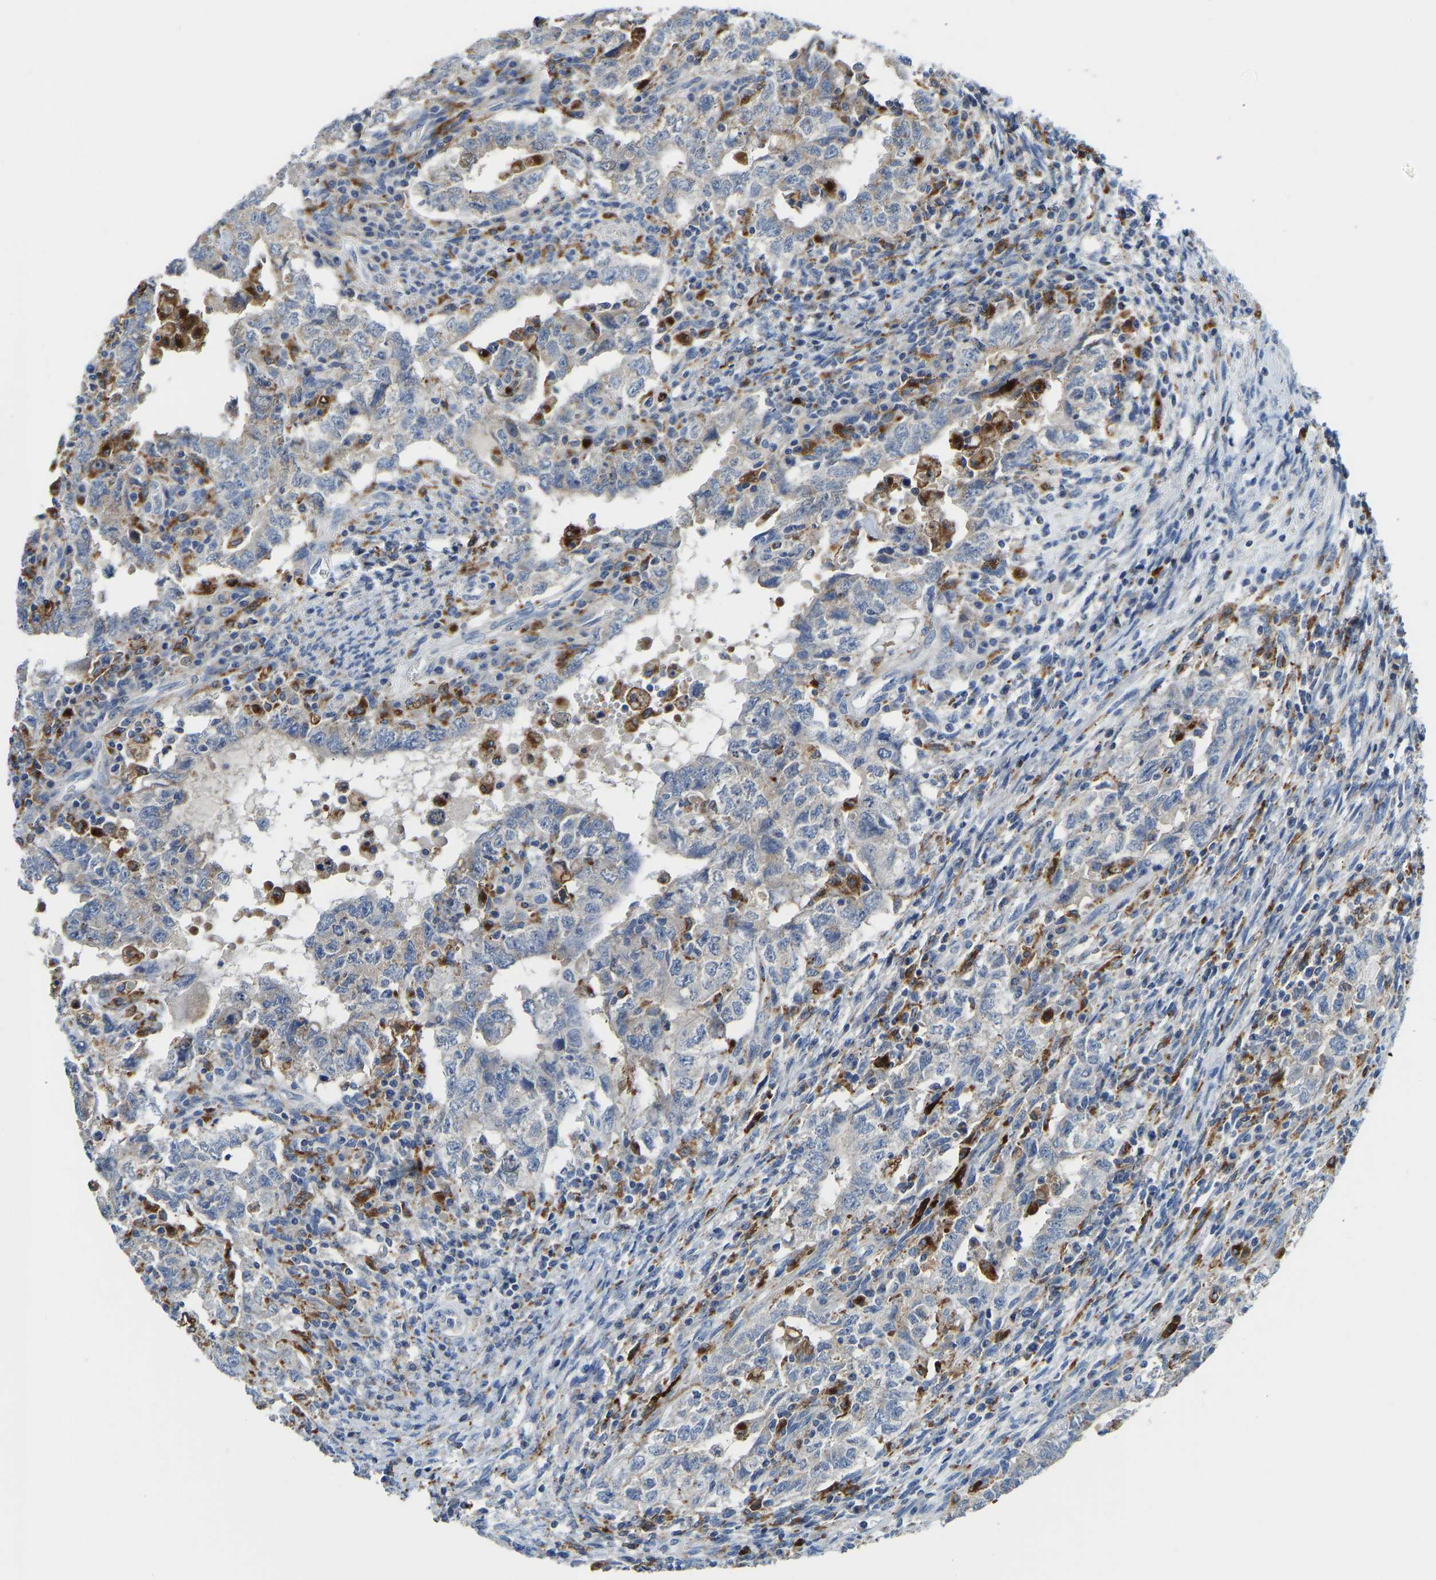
{"staining": {"intensity": "negative", "quantity": "none", "location": "none"}, "tissue": "testis cancer", "cell_type": "Tumor cells", "image_type": "cancer", "snomed": [{"axis": "morphology", "description": "Carcinoma, Embryonal, NOS"}, {"axis": "topography", "description": "Testis"}], "caption": "This photomicrograph is of embryonal carcinoma (testis) stained with IHC to label a protein in brown with the nuclei are counter-stained blue. There is no positivity in tumor cells.", "gene": "ATP6V1E1", "patient": {"sex": "male", "age": 26}}